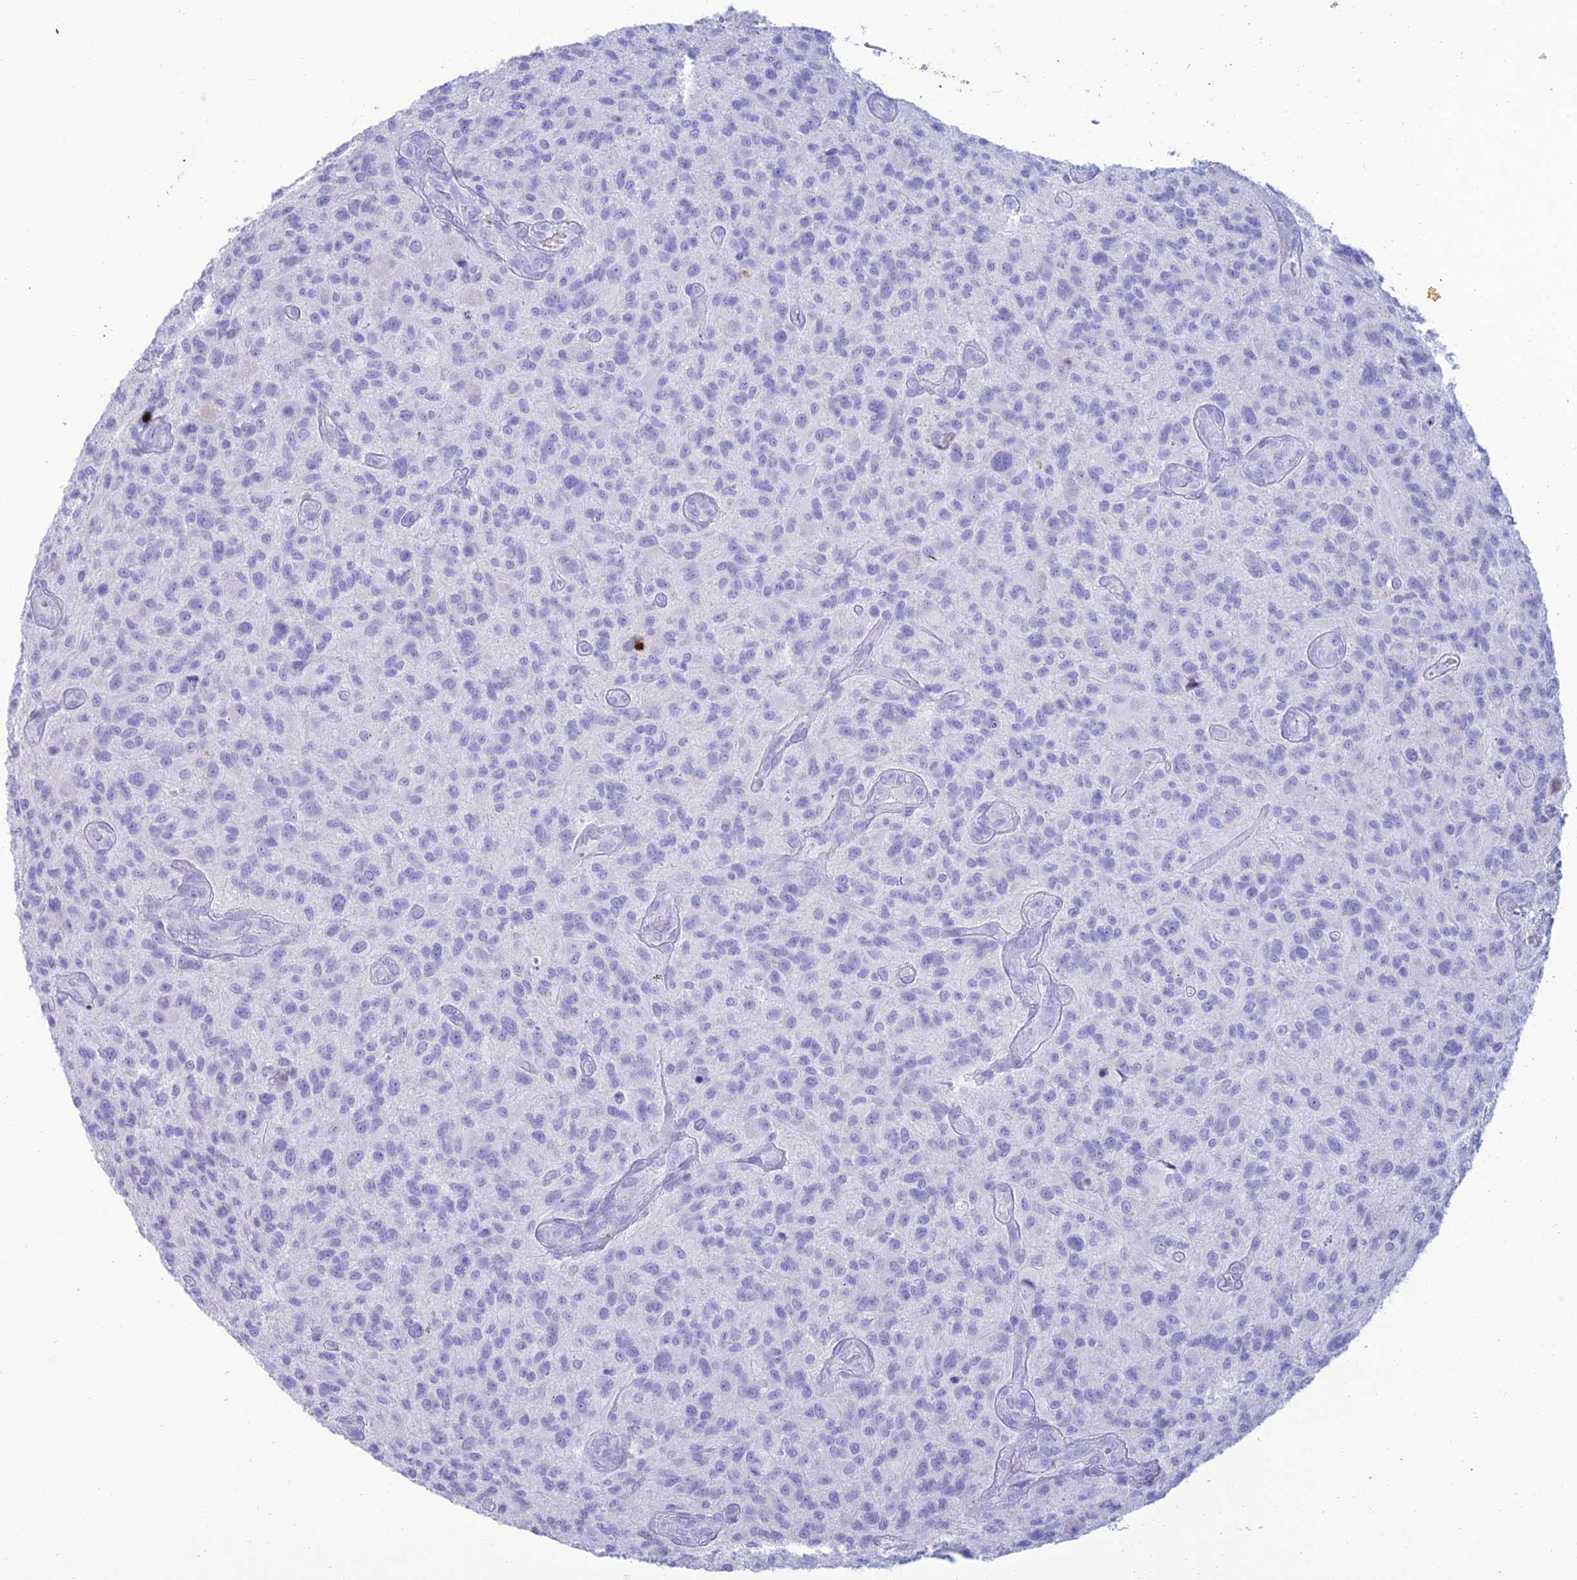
{"staining": {"intensity": "negative", "quantity": "none", "location": "none"}, "tissue": "glioma", "cell_type": "Tumor cells", "image_type": "cancer", "snomed": [{"axis": "morphology", "description": "Glioma, malignant, High grade"}, {"axis": "topography", "description": "Brain"}], "caption": "This image is of malignant glioma (high-grade) stained with immunohistochemistry to label a protein in brown with the nuclei are counter-stained blue. There is no expression in tumor cells.", "gene": "MAL2", "patient": {"sex": "male", "age": 47}}